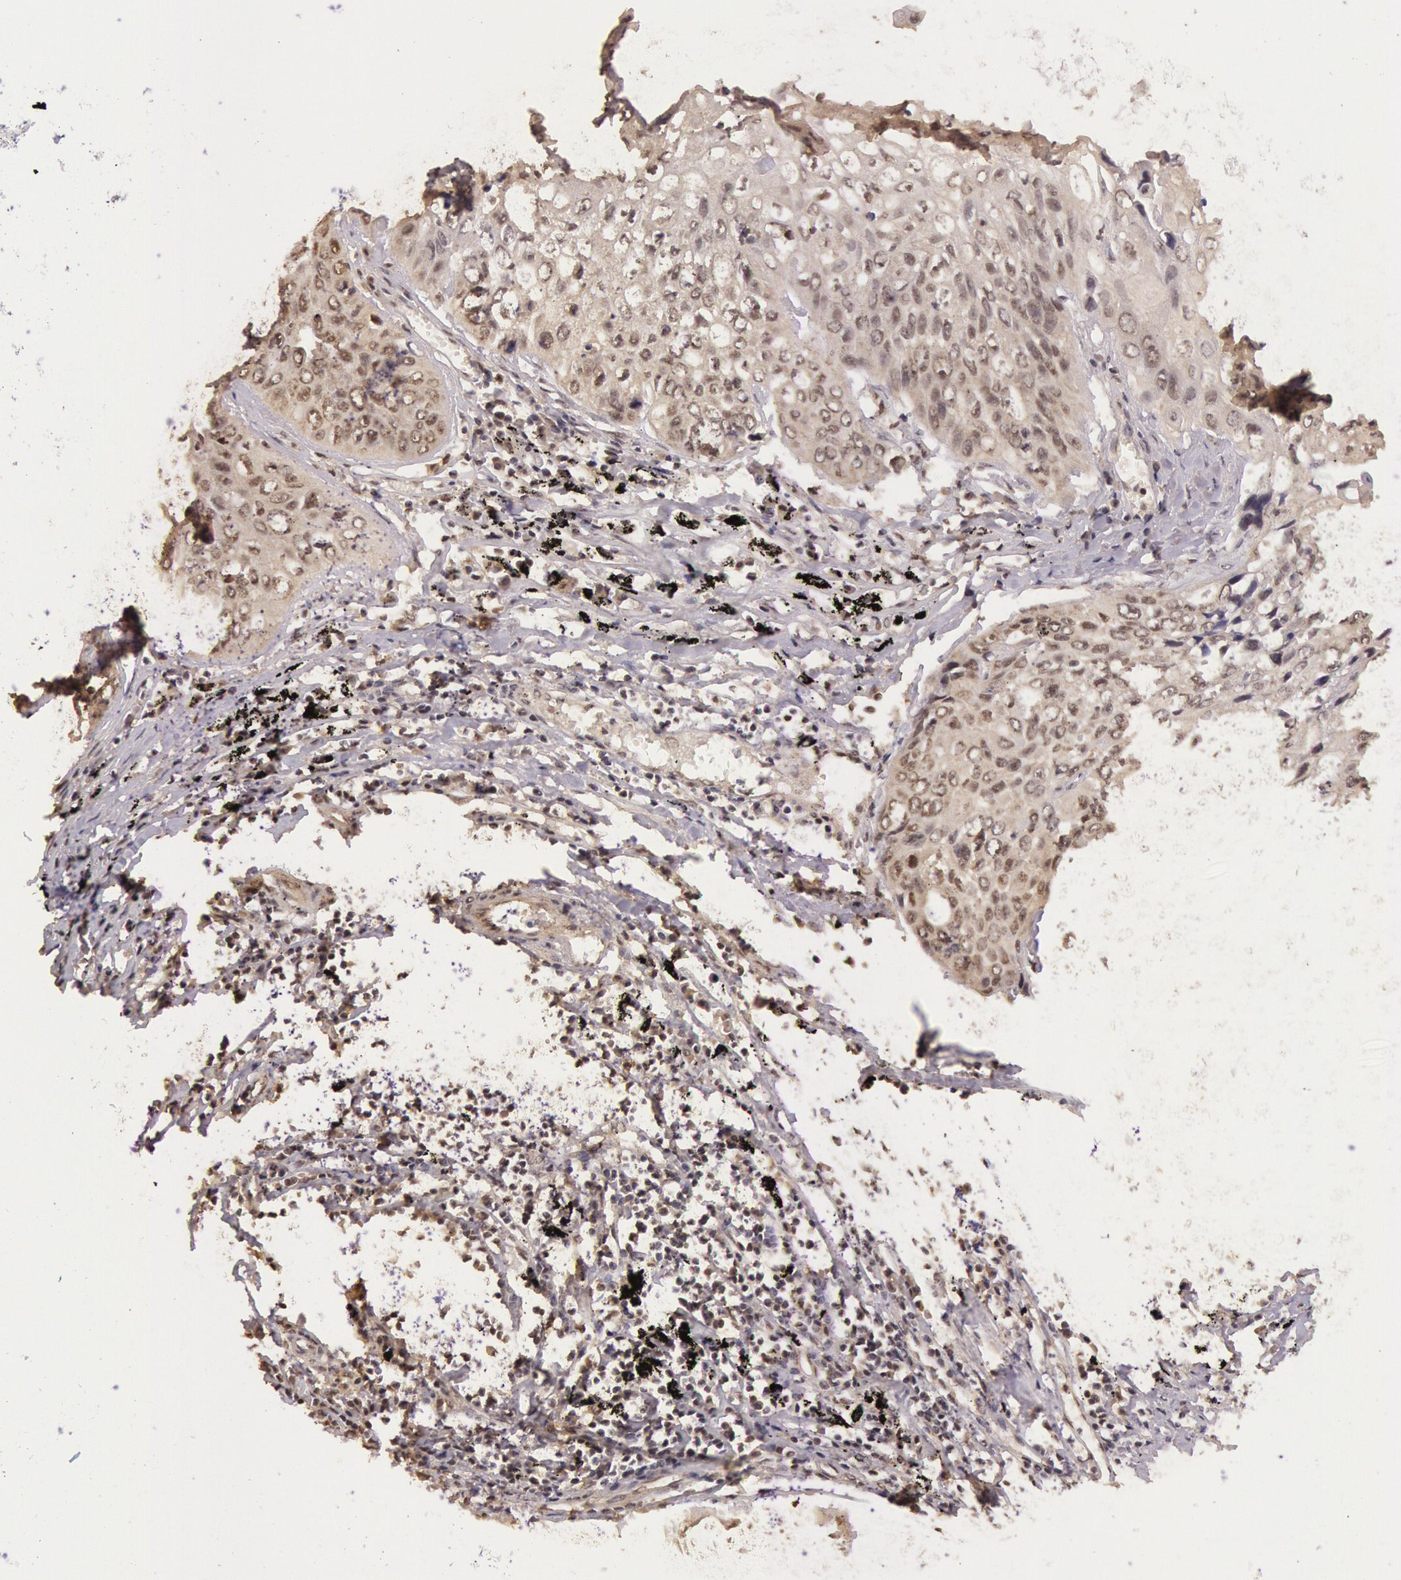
{"staining": {"intensity": "weak", "quantity": "25%-75%", "location": "cytoplasmic/membranous"}, "tissue": "lung cancer", "cell_type": "Tumor cells", "image_type": "cancer", "snomed": [{"axis": "morphology", "description": "Adenocarcinoma, NOS"}, {"axis": "topography", "description": "Lung"}], "caption": "Protein staining by immunohistochemistry shows weak cytoplasmic/membranous positivity in approximately 25%-75% of tumor cells in lung cancer (adenocarcinoma).", "gene": "RTL10", "patient": {"sex": "male", "age": 60}}